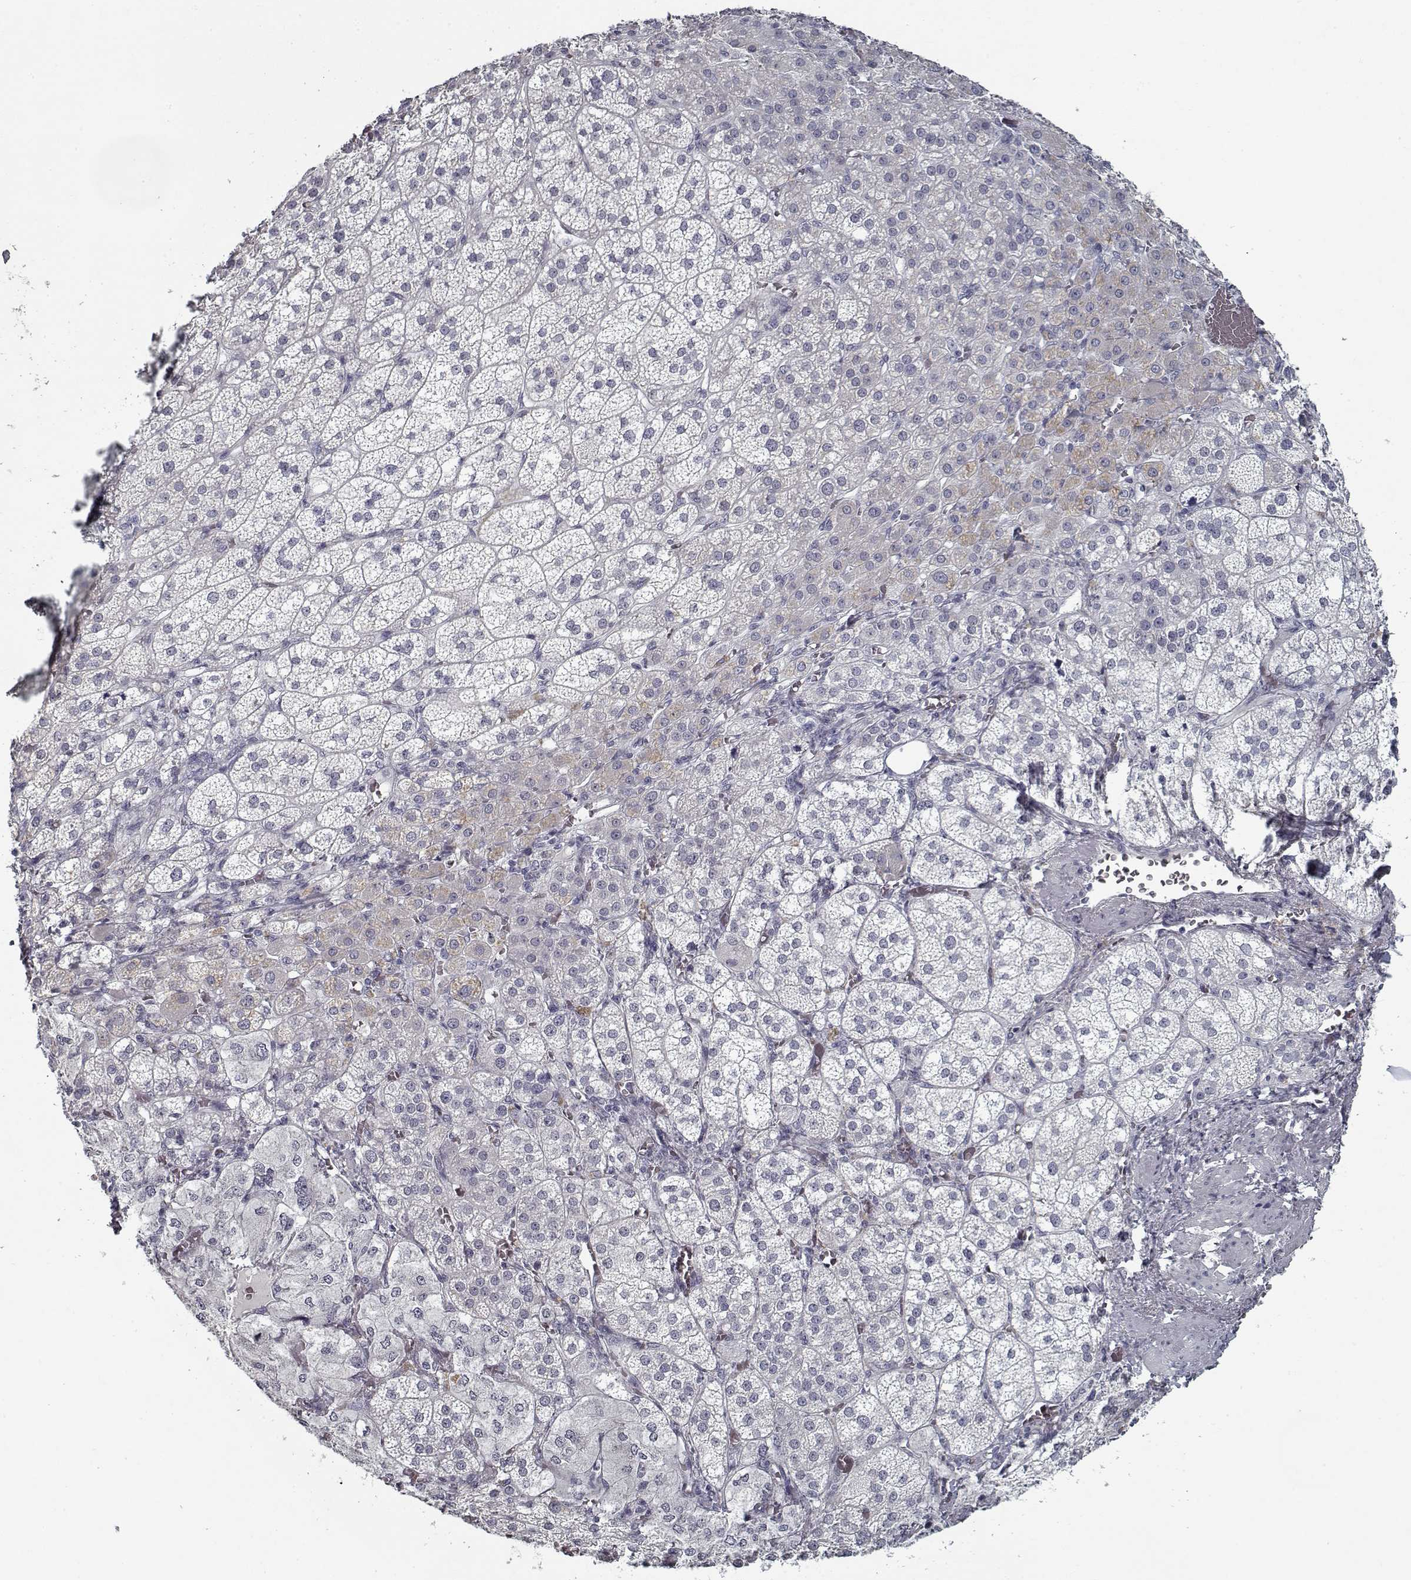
{"staining": {"intensity": "negative", "quantity": "none", "location": "none"}, "tissue": "adrenal gland", "cell_type": "Glandular cells", "image_type": "normal", "snomed": [{"axis": "morphology", "description": "Normal tissue, NOS"}, {"axis": "topography", "description": "Adrenal gland"}], "caption": "Immunohistochemical staining of benign adrenal gland displays no significant staining in glandular cells.", "gene": "GAD2", "patient": {"sex": "female", "age": 60}}